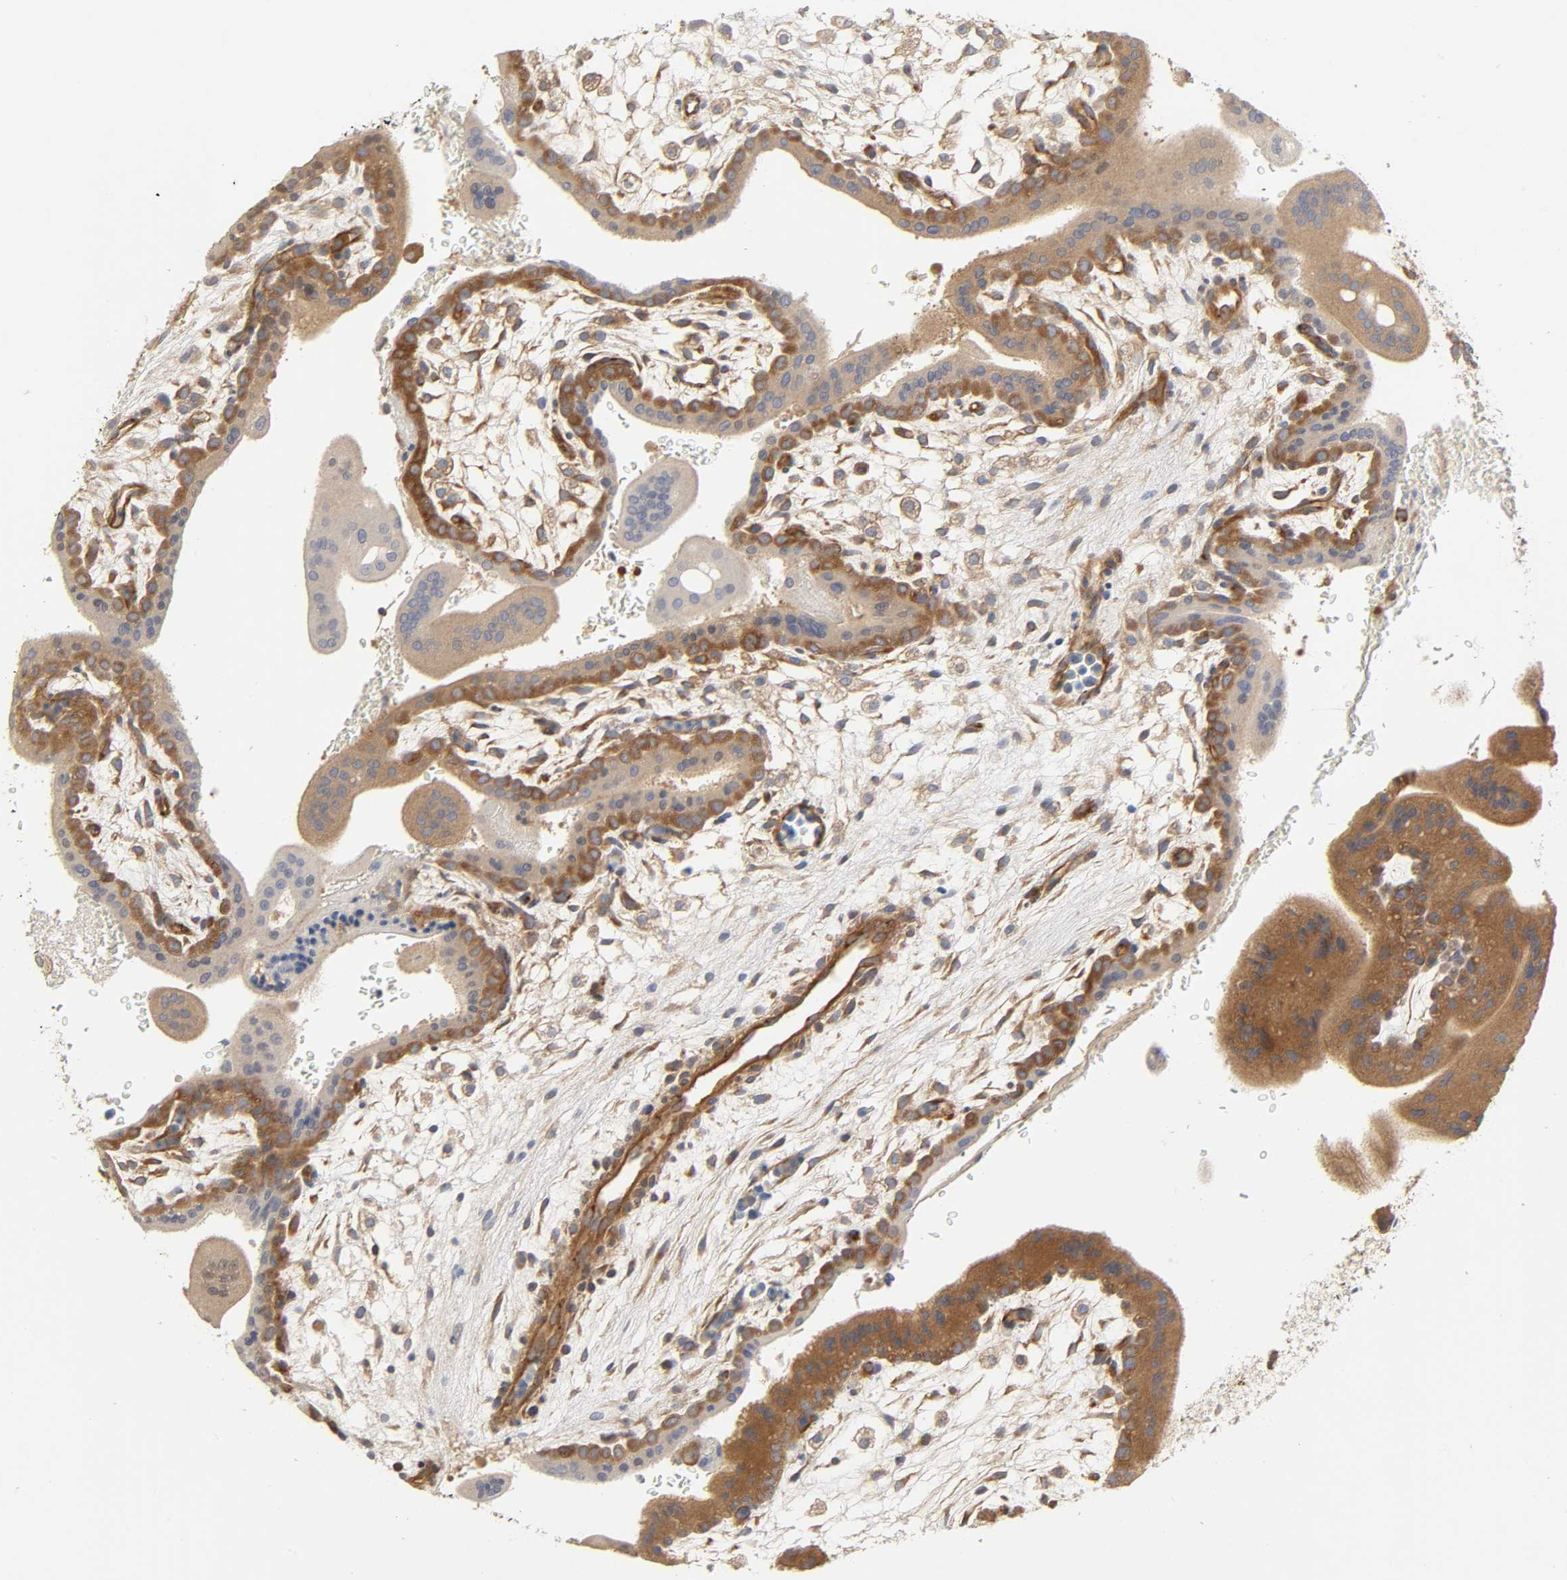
{"staining": {"intensity": "moderate", "quantity": ">75%", "location": "cytoplasmic/membranous"}, "tissue": "placenta", "cell_type": "Decidual cells", "image_type": "normal", "snomed": [{"axis": "morphology", "description": "Normal tissue, NOS"}, {"axis": "topography", "description": "Placenta"}], "caption": "Protein staining exhibits moderate cytoplasmic/membranous expression in about >75% of decidual cells in unremarkable placenta.", "gene": "IQCJ", "patient": {"sex": "female", "age": 35}}